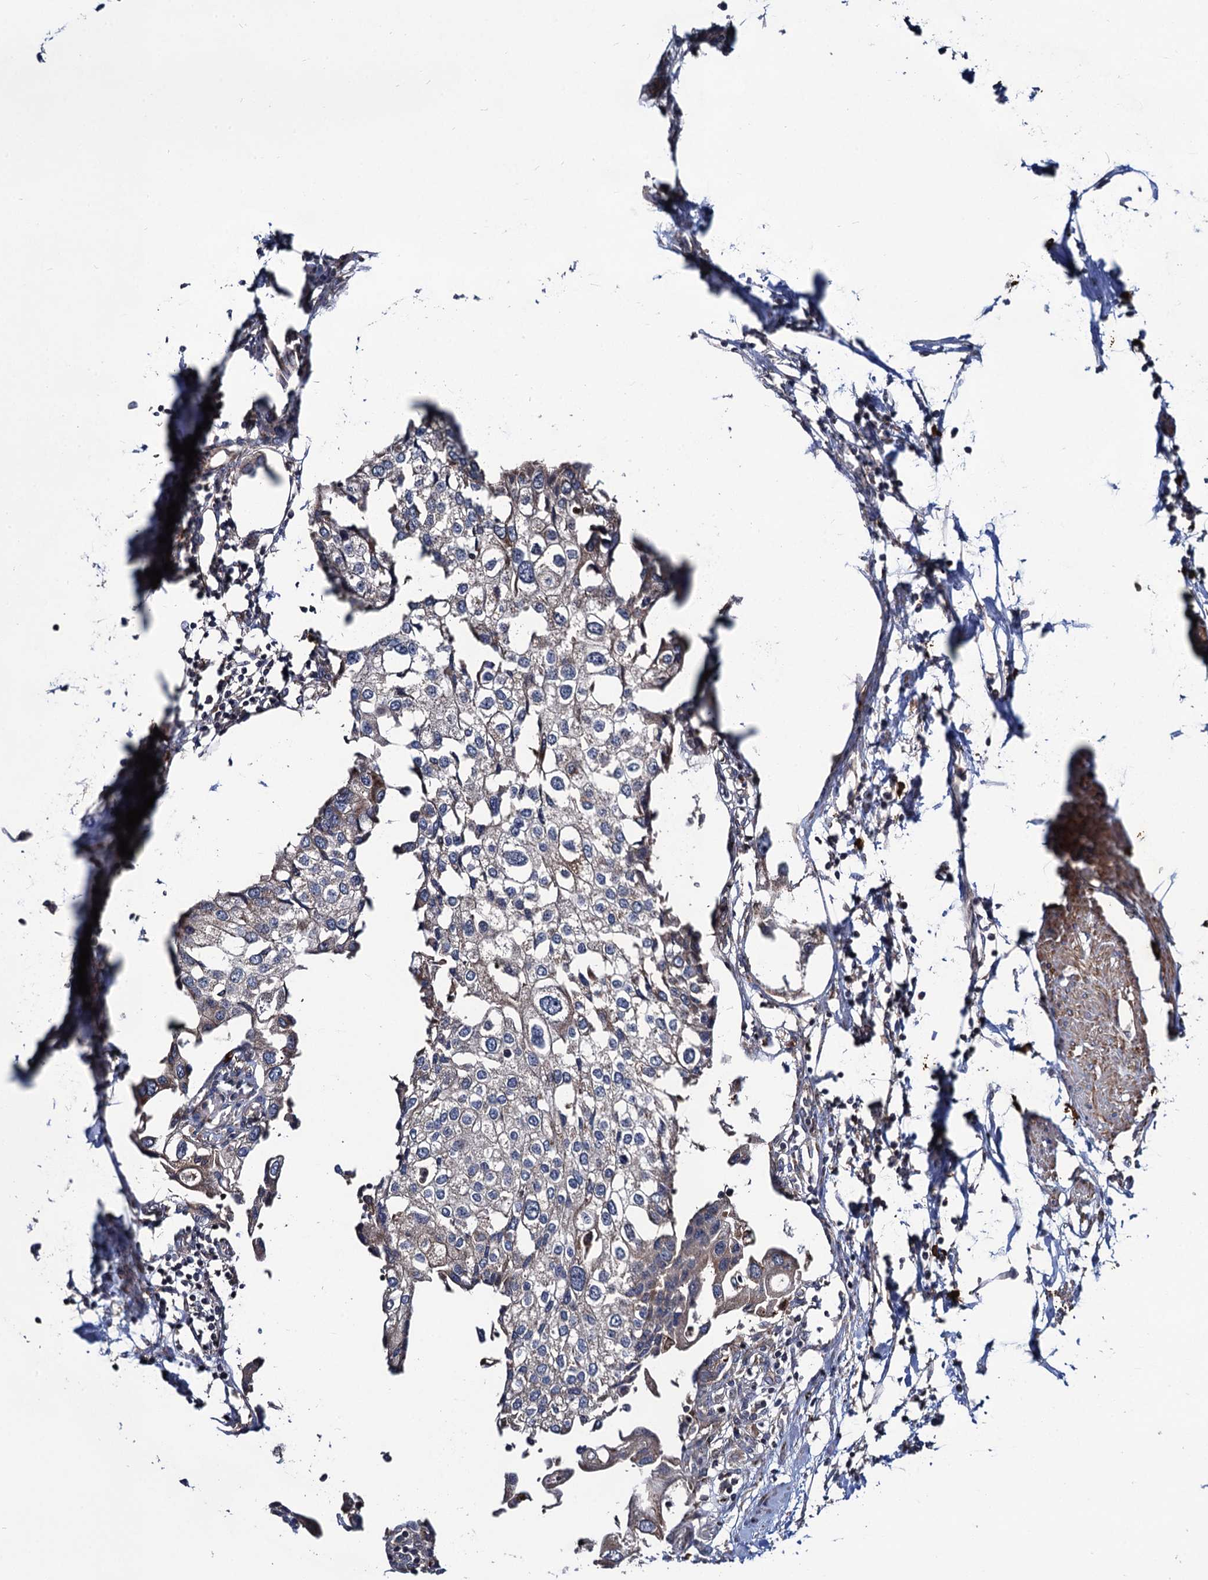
{"staining": {"intensity": "negative", "quantity": "none", "location": "none"}, "tissue": "urothelial cancer", "cell_type": "Tumor cells", "image_type": "cancer", "snomed": [{"axis": "morphology", "description": "Urothelial carcinoma, High grade"}, {"axis": "topography", "description": "Urinary bladder"}], "caption": "An image of high-grade urothelial carcinoma stained for a protein exhibits no brown staining in tumor cells. (Immunohistochemistry (ihc), brightfield microscopy, high magnification).", "gene": "KXD1", "patient": {"sex": "male", "age": 64}}